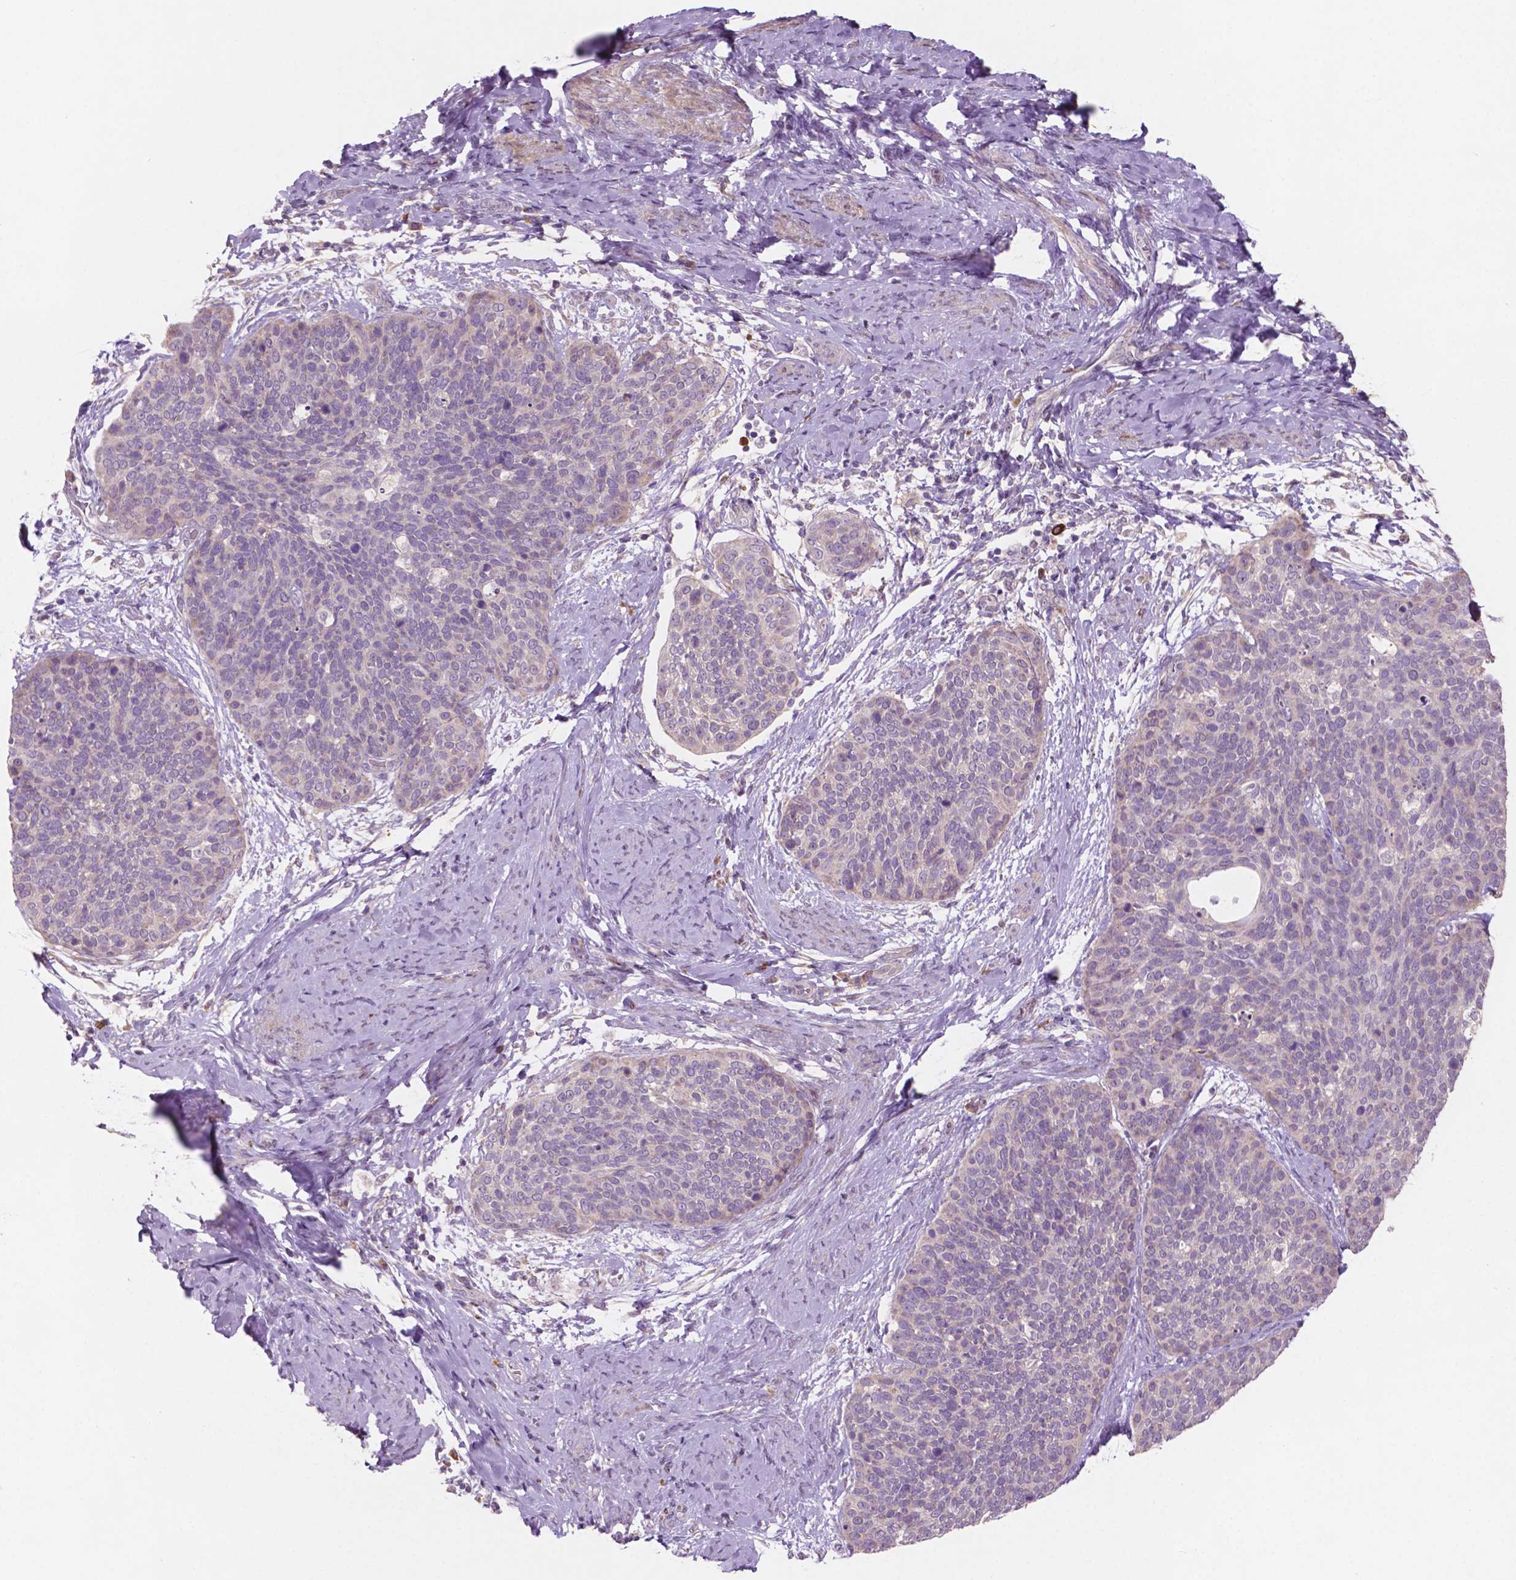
{"staining": {"intensity": "negative", "quantity": "none", "location": "none"}, "tissue": "cervical cancer", "cell_type": "Tumor cells", "image_type": "cancer", "snomed": [{"axis": "morphology", "description": "Squamous cell carcinoma, NOS"}, {"axis": "topography", "description": "Cervix"}], "caption": "Micrograph shows no protein staining in tumor cells of cervical squamous cell carcinoma tissue. (DAB (3,3'-diaminobenzidine) immunohistochemistry with hematoxylin counter stain).", "gene": "LRP1B", "patient": {"sex": "female", "age": 69}}